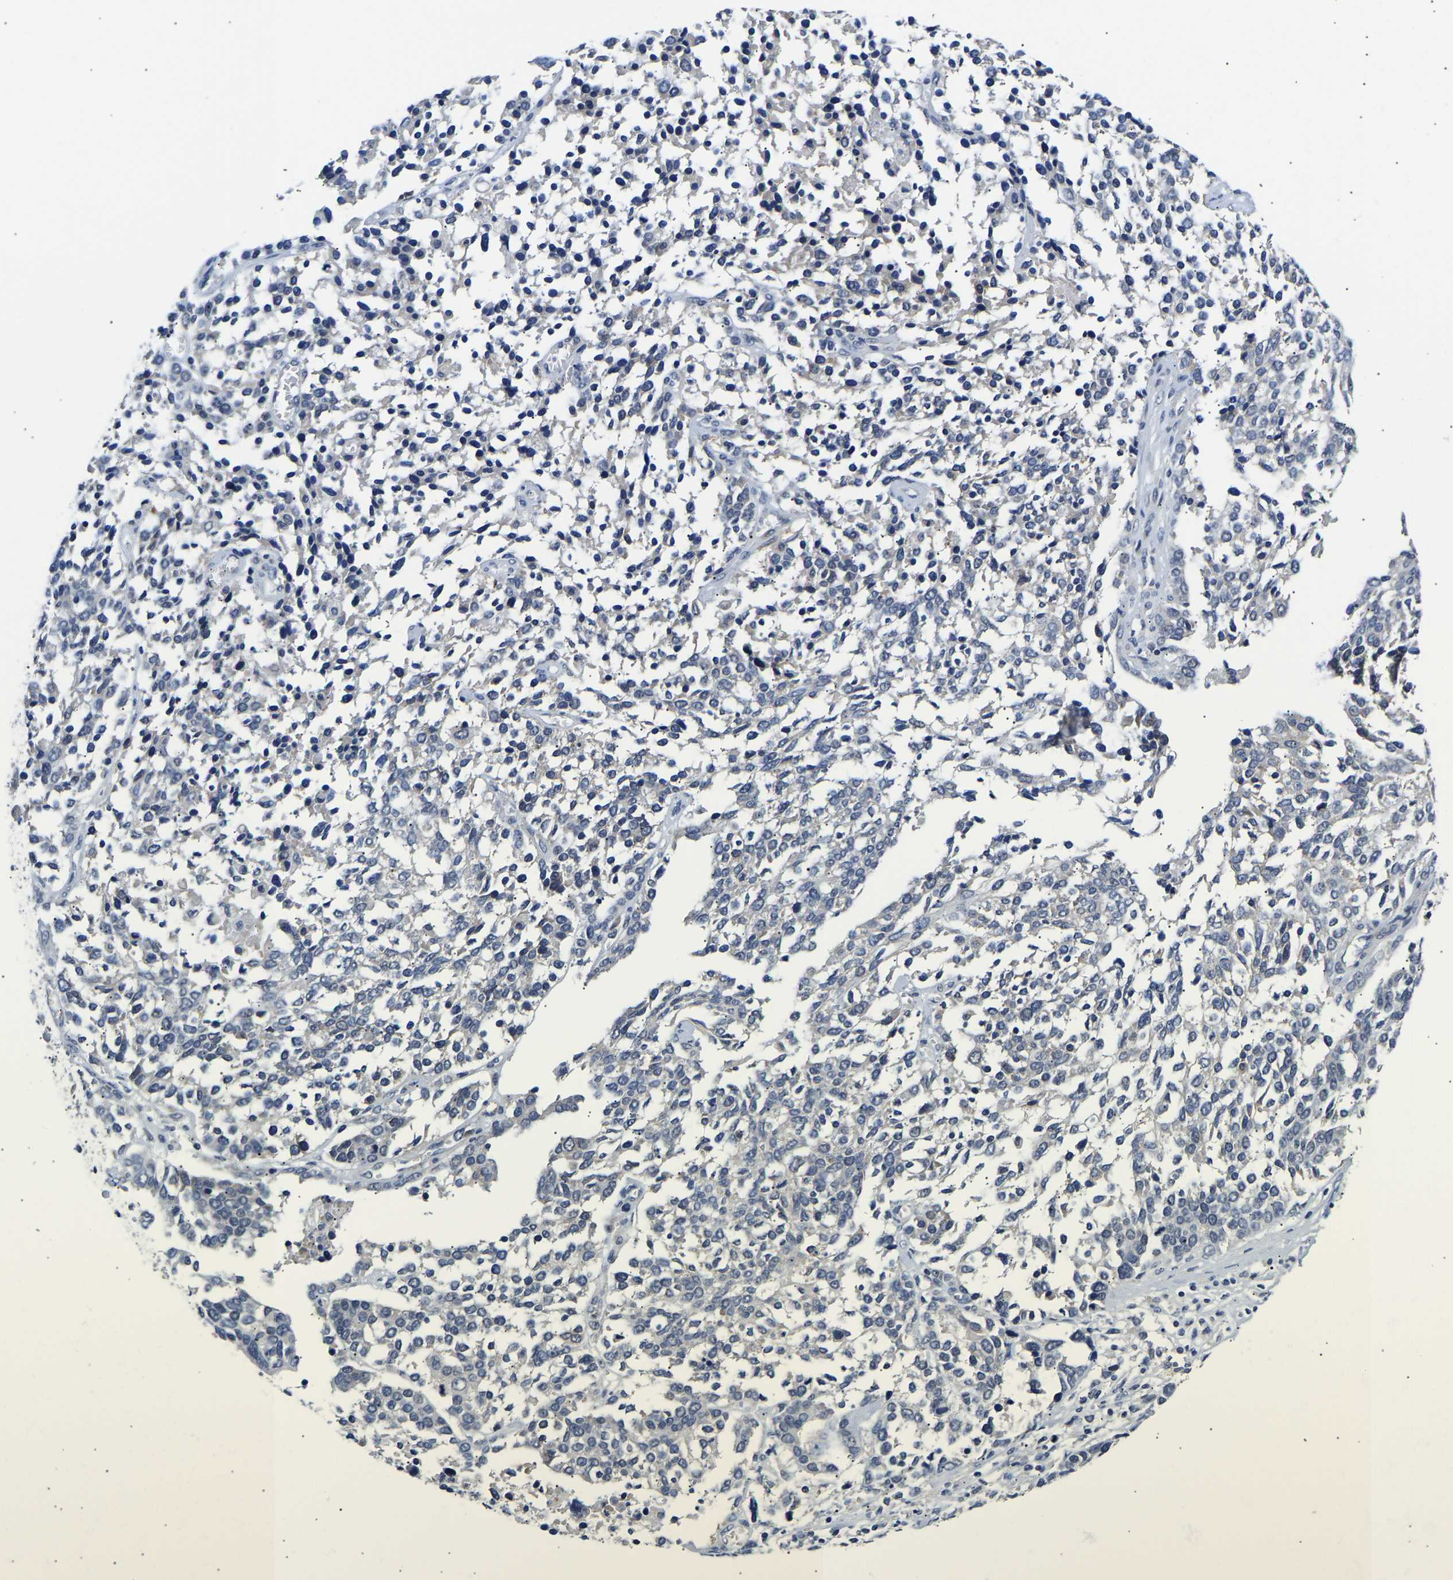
{"staining": {"intensity": "negative", "quantity": "none", "location": "none"}, "tissue": "ovarian cancer", "cell_type": "Tumor cells", "image_type": "cancer", "snomed": [{"axis": "morphology", "description": "Cystadenocarcinoma, serous, NOS"}, {"axis": "topography", "description": "Ovary"}], "caption": "Immunohistochemistry (IHC) of ovarian cancer (serous cystadenocarcinoma) displays no expression in tumor cells.", "gene": "METTL16", "patient": {"sex": "female", "age": 44}}